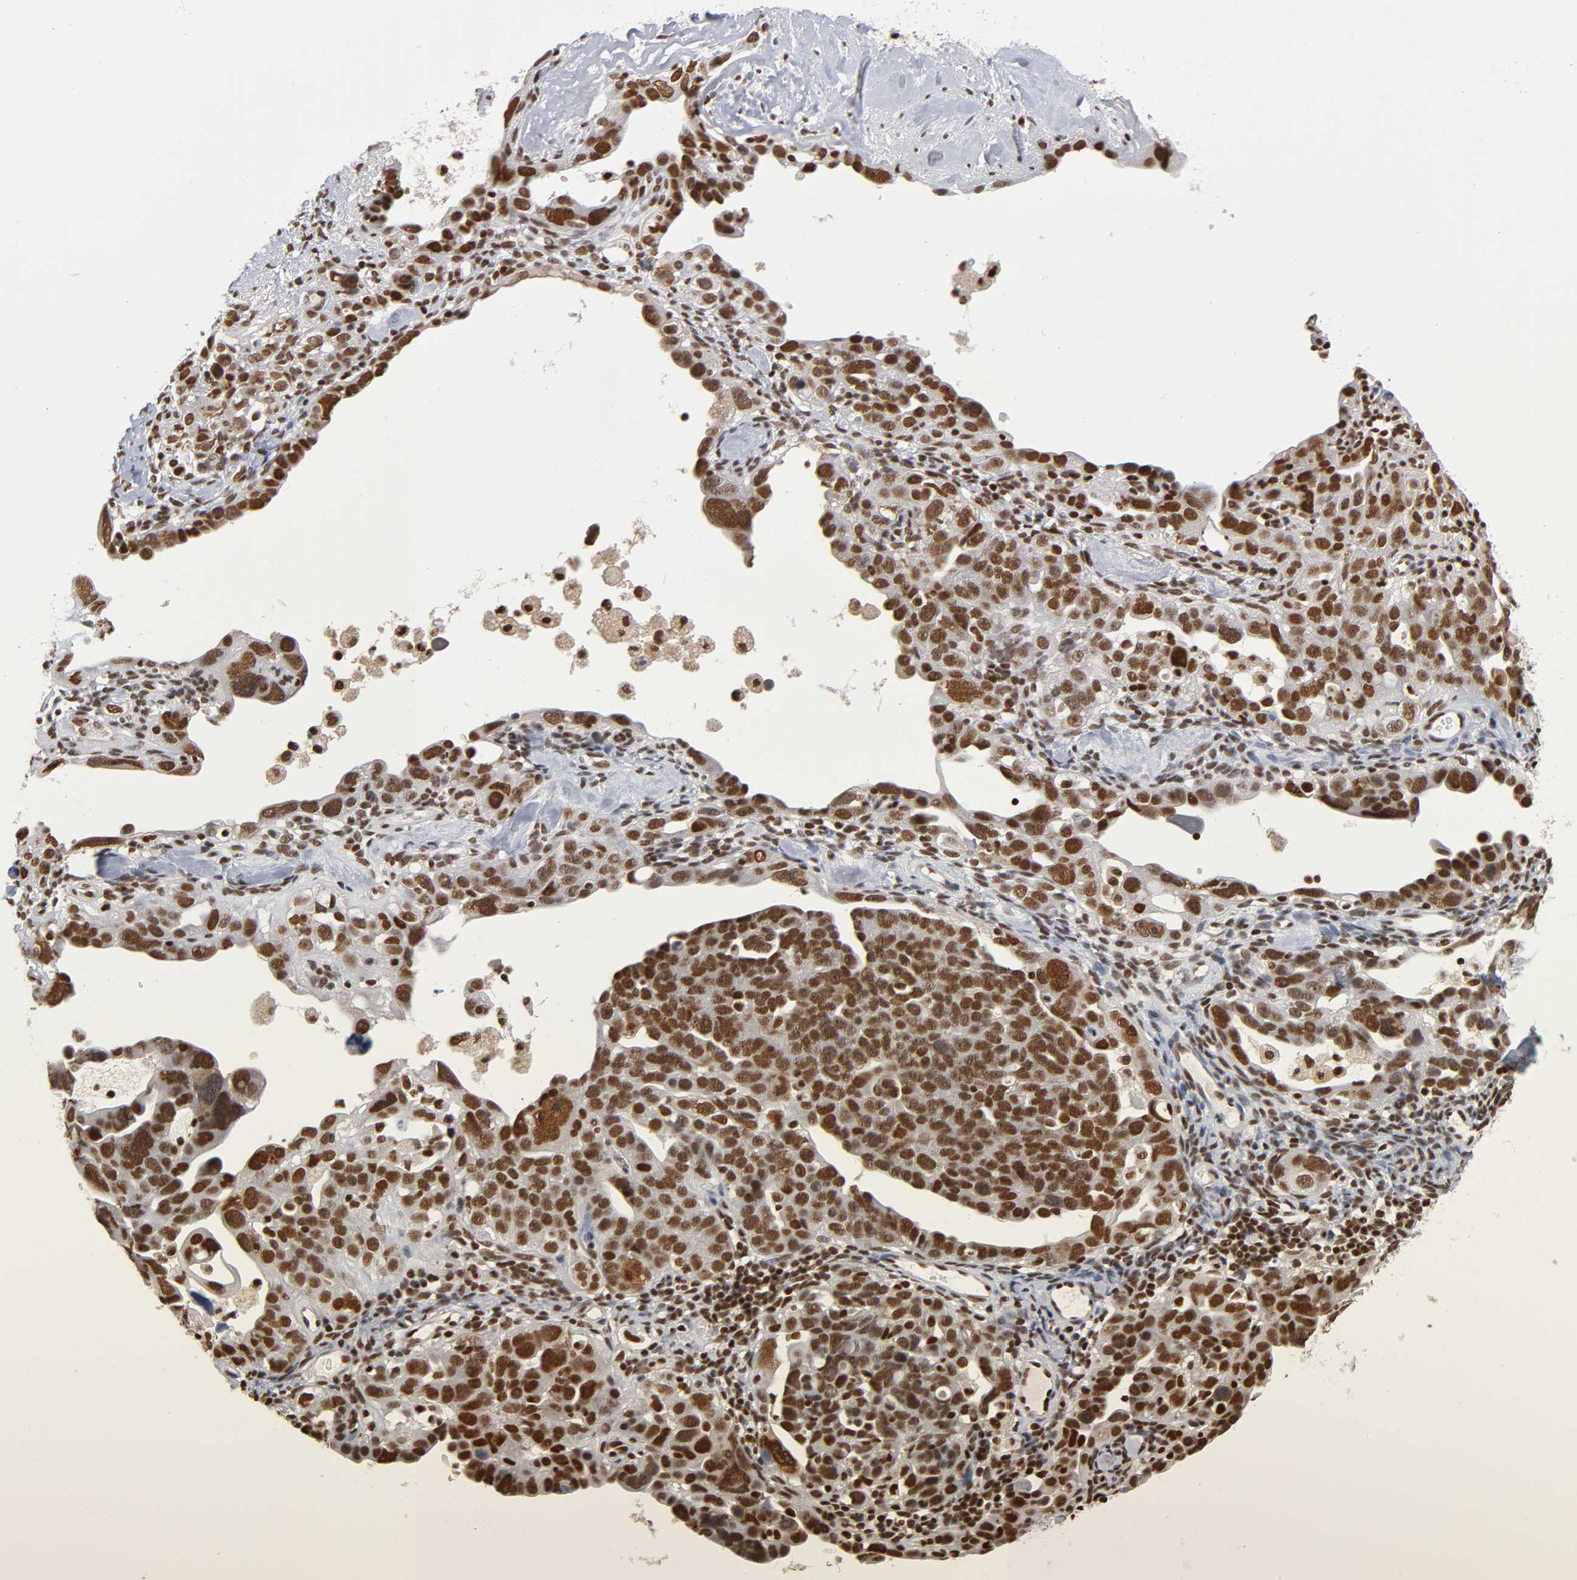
{"staining": {"intensity": "strong", "quantity": ">75%", "location": "nuclear"}, "tissue": "ovarian cancer", "cell_type": "Tumor cells", "image_type": "cancer", "snomed": [{"axis": "morphology", "description": "Cystadenocarcinoma, serous, NOS"}, {"axis": "topography", "description": "Ovary"}], "caption": "The photomicrograph shows a brown stain indicating the presence of a protein in the nuclear of tumor cells in ovarian cancer. The staining was performed using DAB (3,3'-diaminobenzidine) to visualize the protein expression in brown, while the nuclei were stained in blue with hematoxylin (Magnification: 20x).", "gene": "ILKAP", "patient": {"sex": "female", "age": 66}}